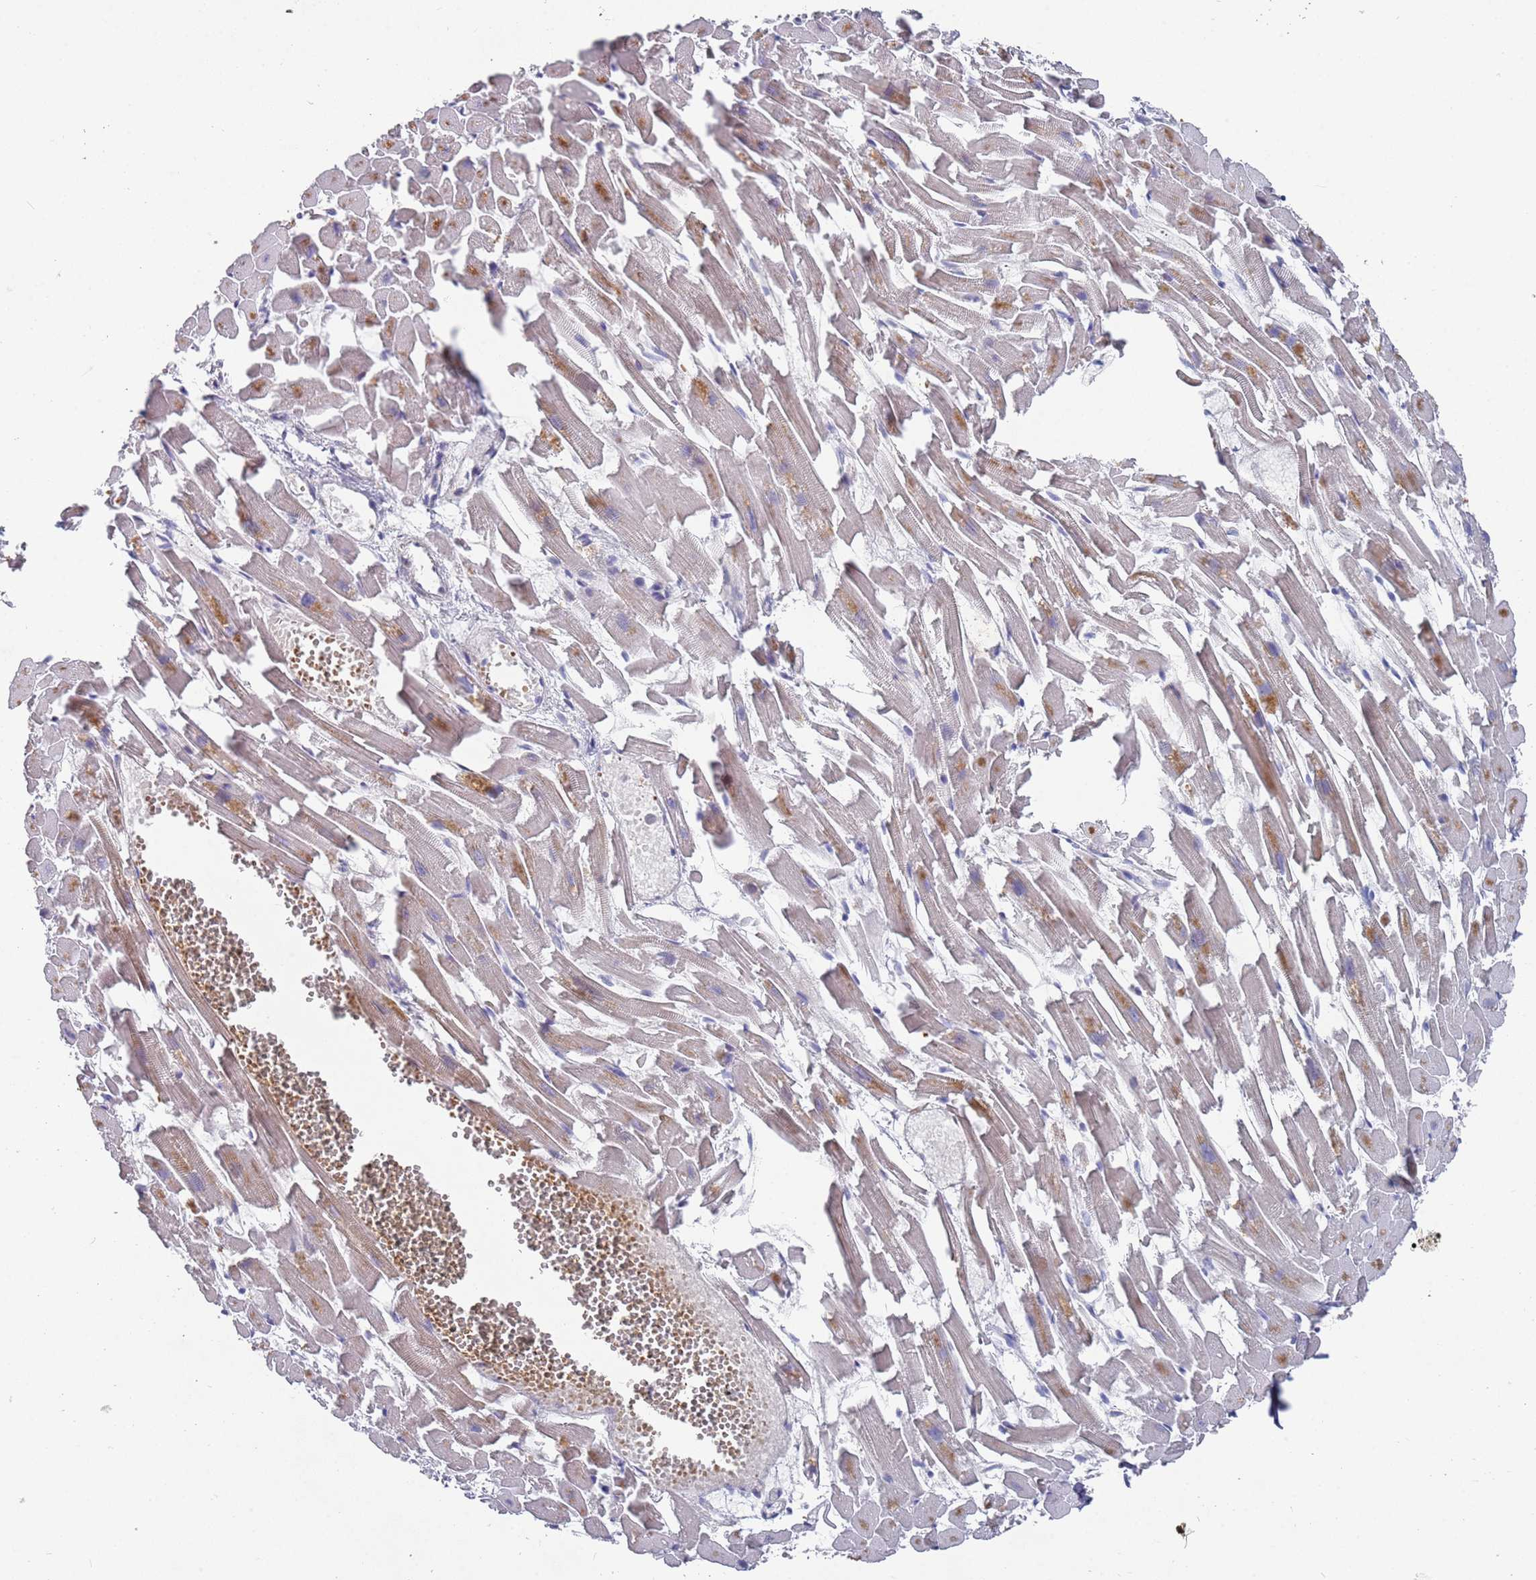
{"staining": {"intensity": "moderate", "quantity": "<25%", "location": "cytoplasmic/membranous"}, "tissue": "heart muscle", "cell_type": "Cardiomyocytes", "image_type": "normal", "snomed": [{"axis": "morphology", "description": "Normal tissue, NOS"}, {"axis": "topography", "description": "Heart"}], "caption": "Immunohistochemistry micrograph of unremarkable heart muscle stained for a protein (brown), which reveals low levels of moderate cytoplasmic/membranous staining in about <25% of cardiomyocytes.", "gene": "LACC1", "patient": {"sex": "female", "age": 64}}